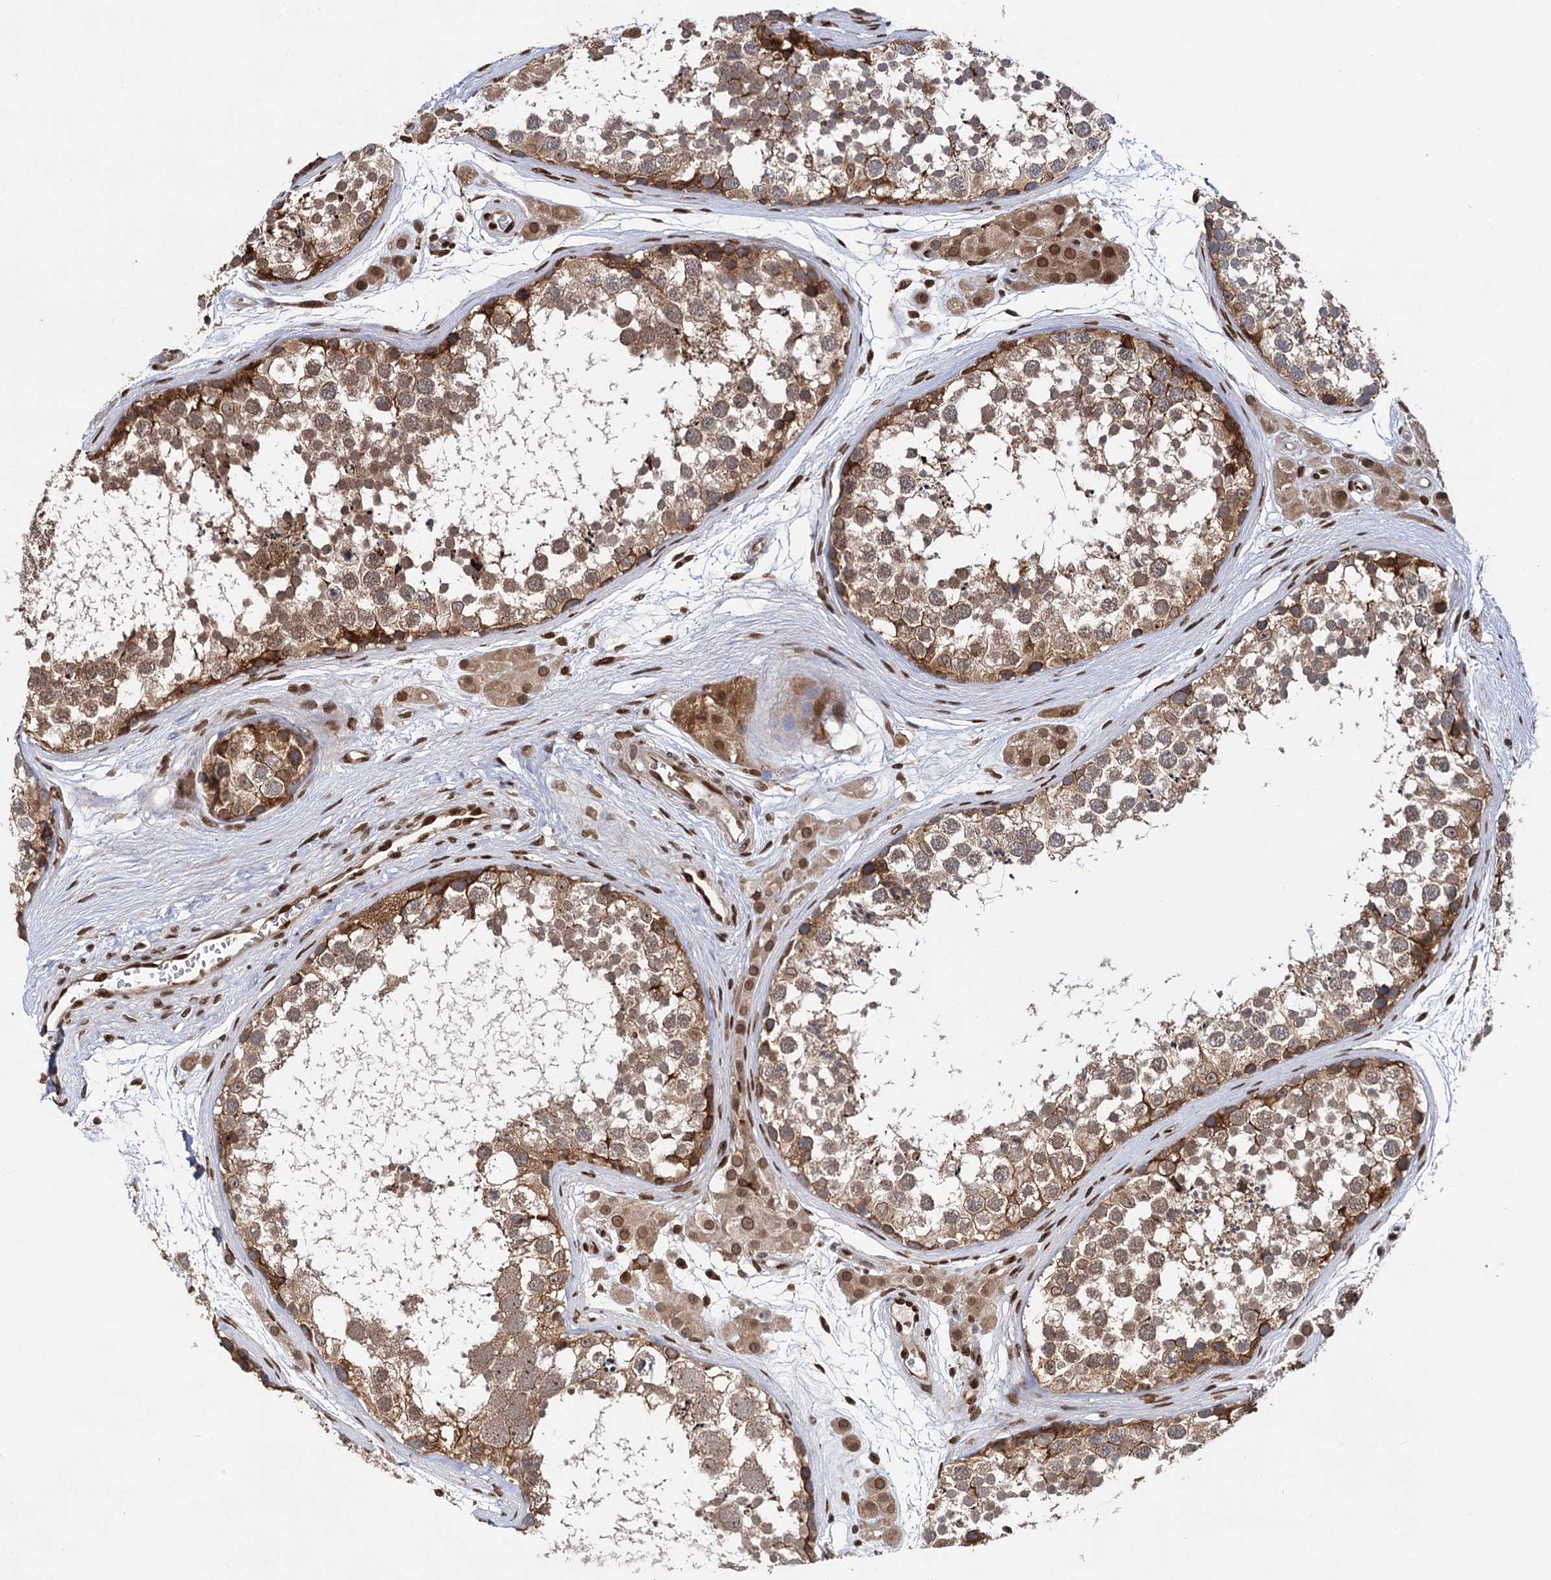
{"staining": {"intensity": "moderate", "quantity": ">75%", "location": "cytoplasmic/membranous"}, "tissue": "testis", "cell_type": "Cells in seminiferous ducts", "image_type": "normal", "snomed": [{"axis": "morphology", "description": "Normal tissue, NOS"}, {"axis": "topography", "description": "Testis"}], "caption": "High-magnification brightfield microscopy of benign testis stained with DAB (brown) and counterstained with hematoxylin (blue). cells in seminiferous ducts exhibit moderate cytoplasmic/membranous expression is identified in about>75% of cells. Using DAB (brown) and hematoxylin (blue) stains, captured at high magnification using brightfield microscopy.", "gene": "MESD", "patient": {"sex": "male", "age": 56}}